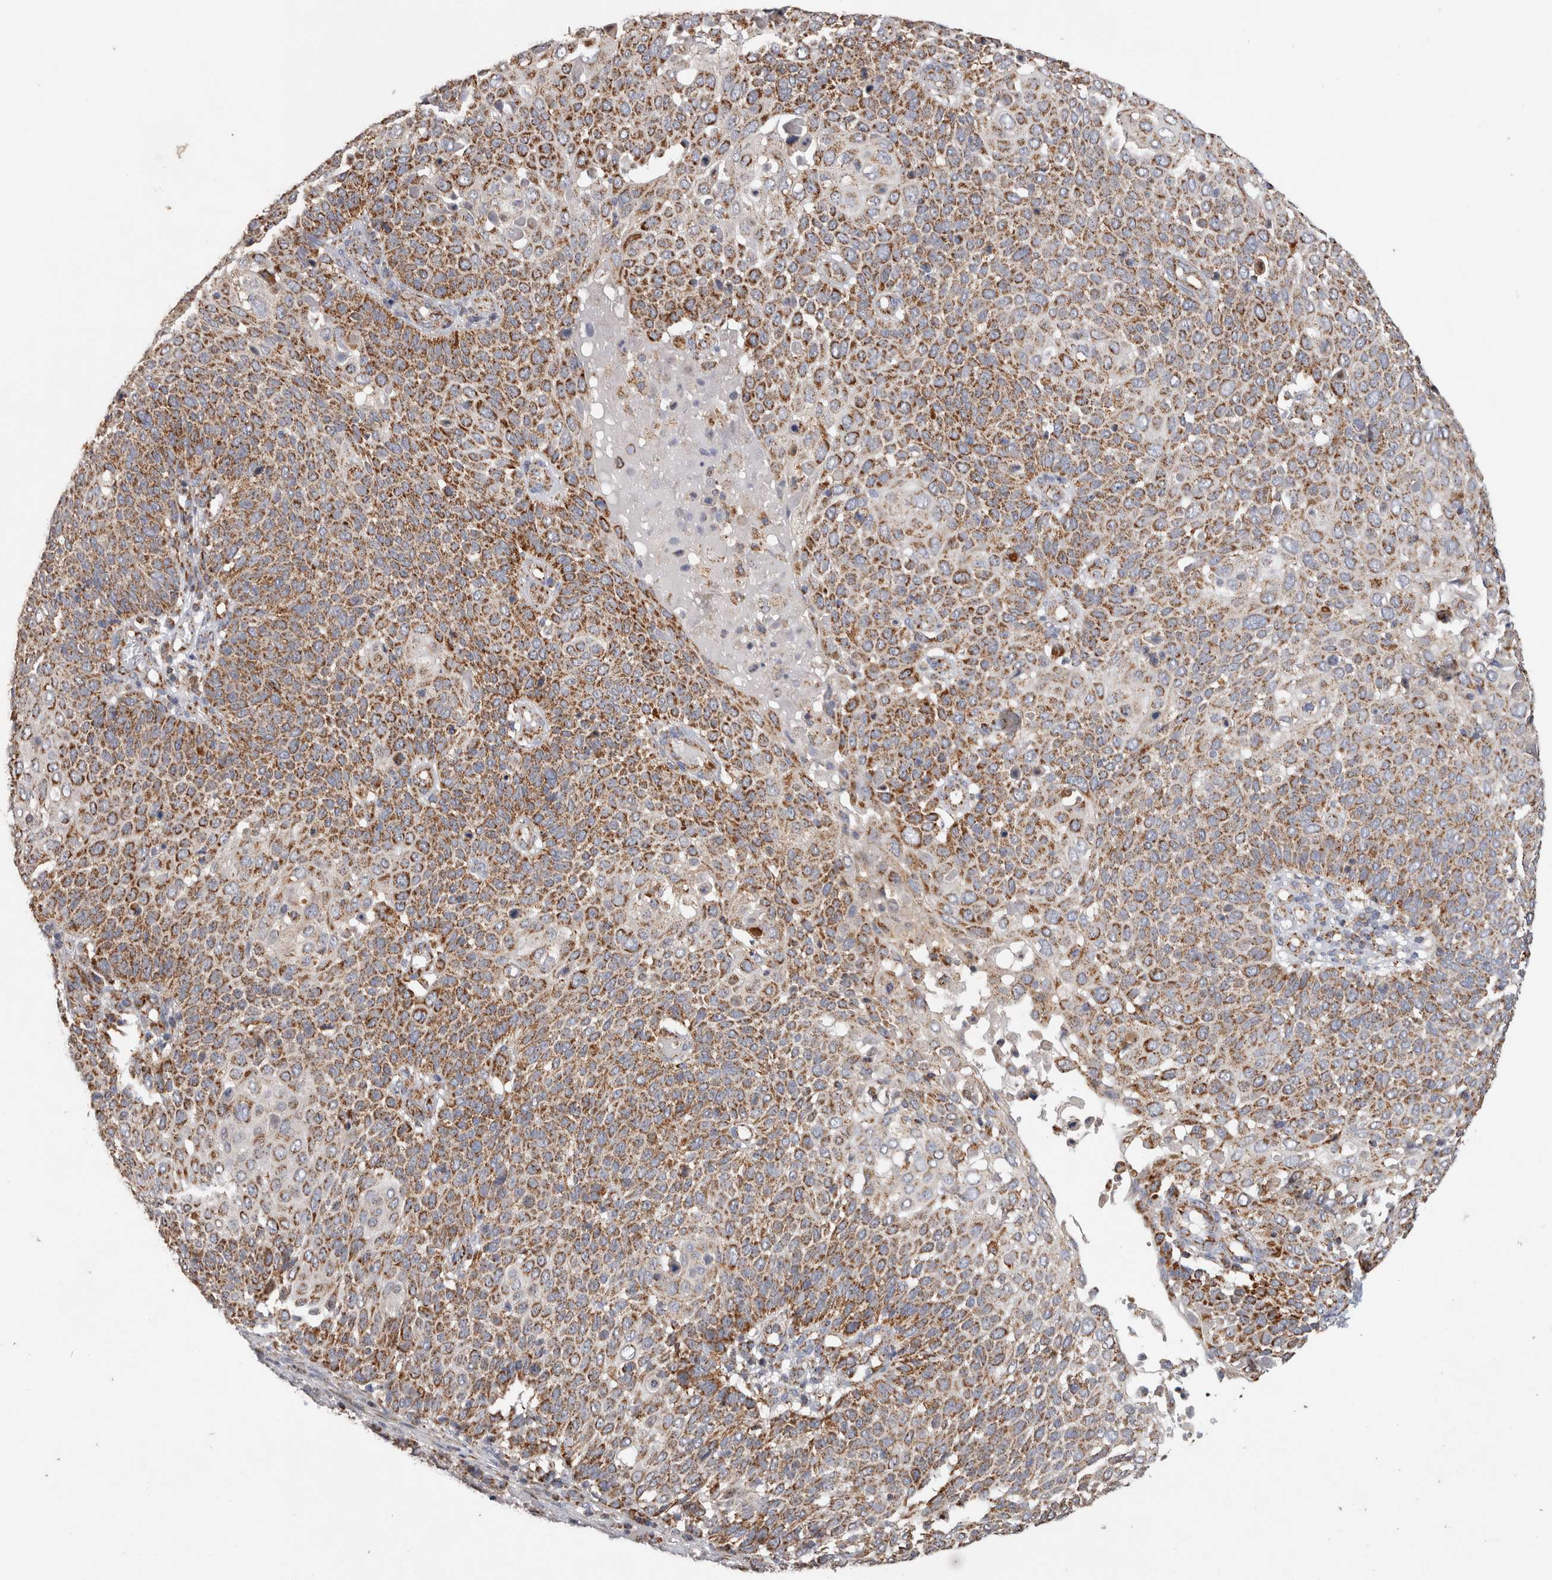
{"staining": {"intensity": "moderate", "quantity": ">75%", "location": "cytoplasmic/membranous"}, "tissue": "cervical cancer", "cell_type": "Tumor cells", "image_type": "cancer", "snomed": [{"axis": "morphology", "description": "Squamous cell carcinoma, NOS"}, {"axis": "topography", "description": "Cervix"}], "caption": "The image exhibits staining of cervical cancer, revealing moderate cytoplasmic/membranous protein staining (brown color) within tumor cells. (brown staining indicates protein expression, while blue staining denotes nuclei).", "gene": "IARS2", "patient": {"sex": "female", "age": 74}}